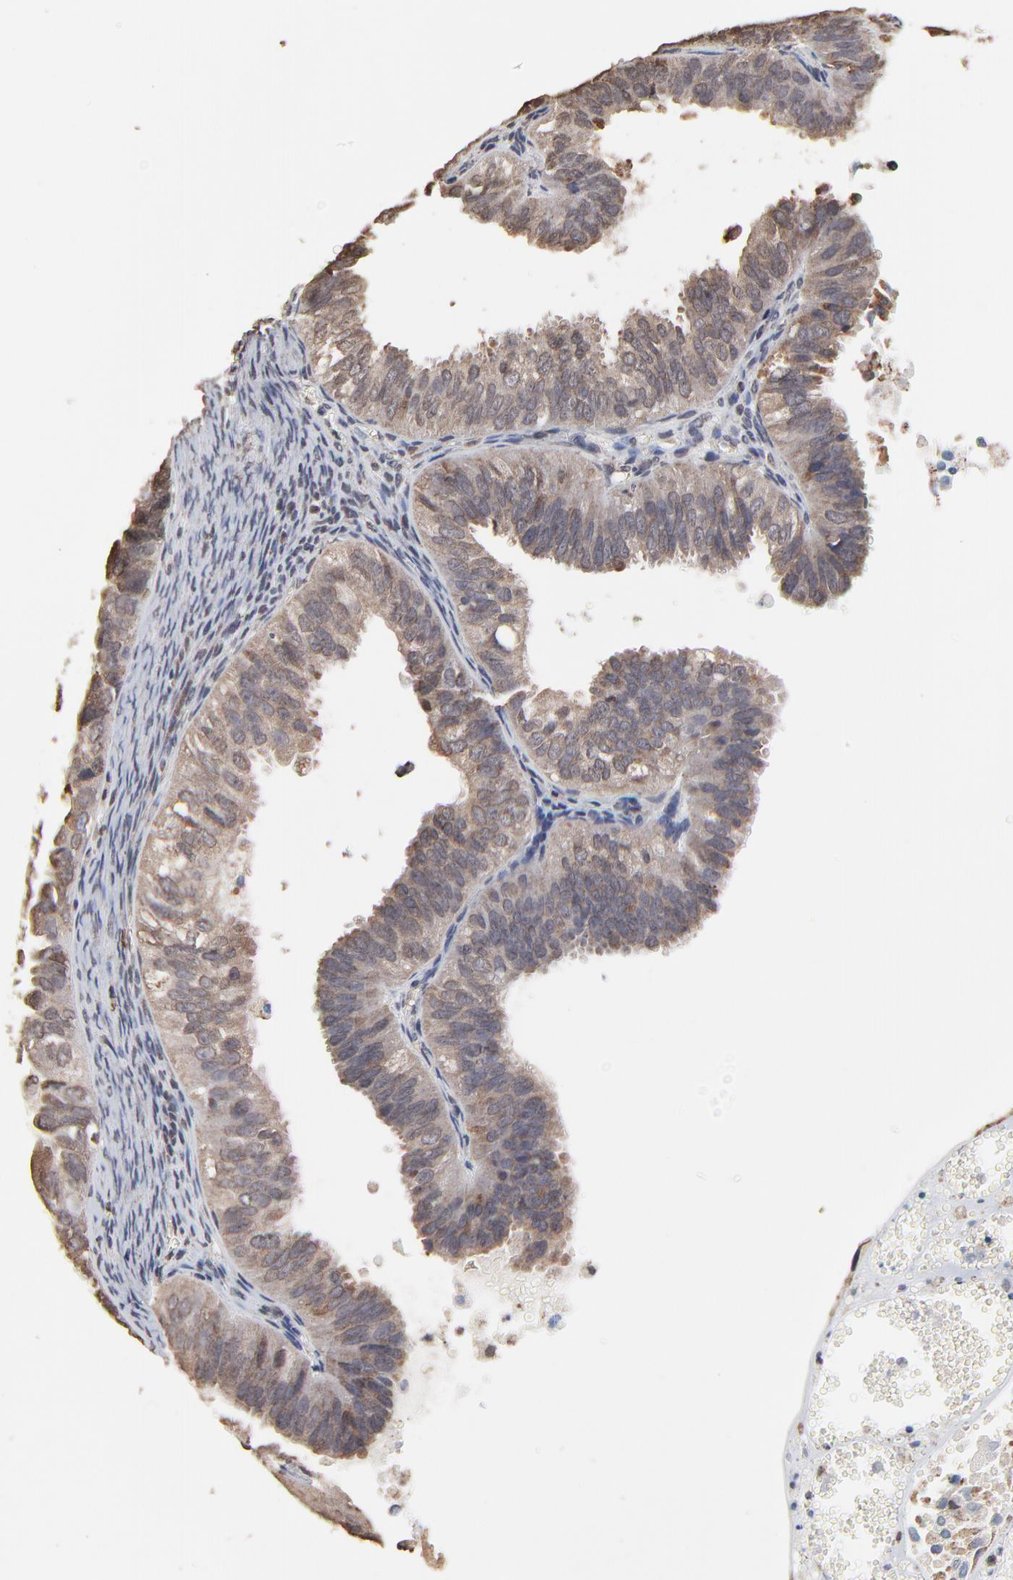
{"staining": {"intensity": "moderate", "quantity": ">75%", "location": "cytoplasmic/membranous"}, "tissue": "ovarian cancer", "cell_type": "Tumor cells", "image_type": "cancer", "snomed": [{"axis": "morphology", "description": "Carcinoma, endometroid"}, {"axis": "topography", "description": "Ovary"}], "caption": "A brown stain shows moderate cytoplasmic/membranous staining of a protein in ovarian cancer (endometroid carcinoma) tumor cells.", "gene": "CHM", "patient": {"sex": "female", "age": 85}}